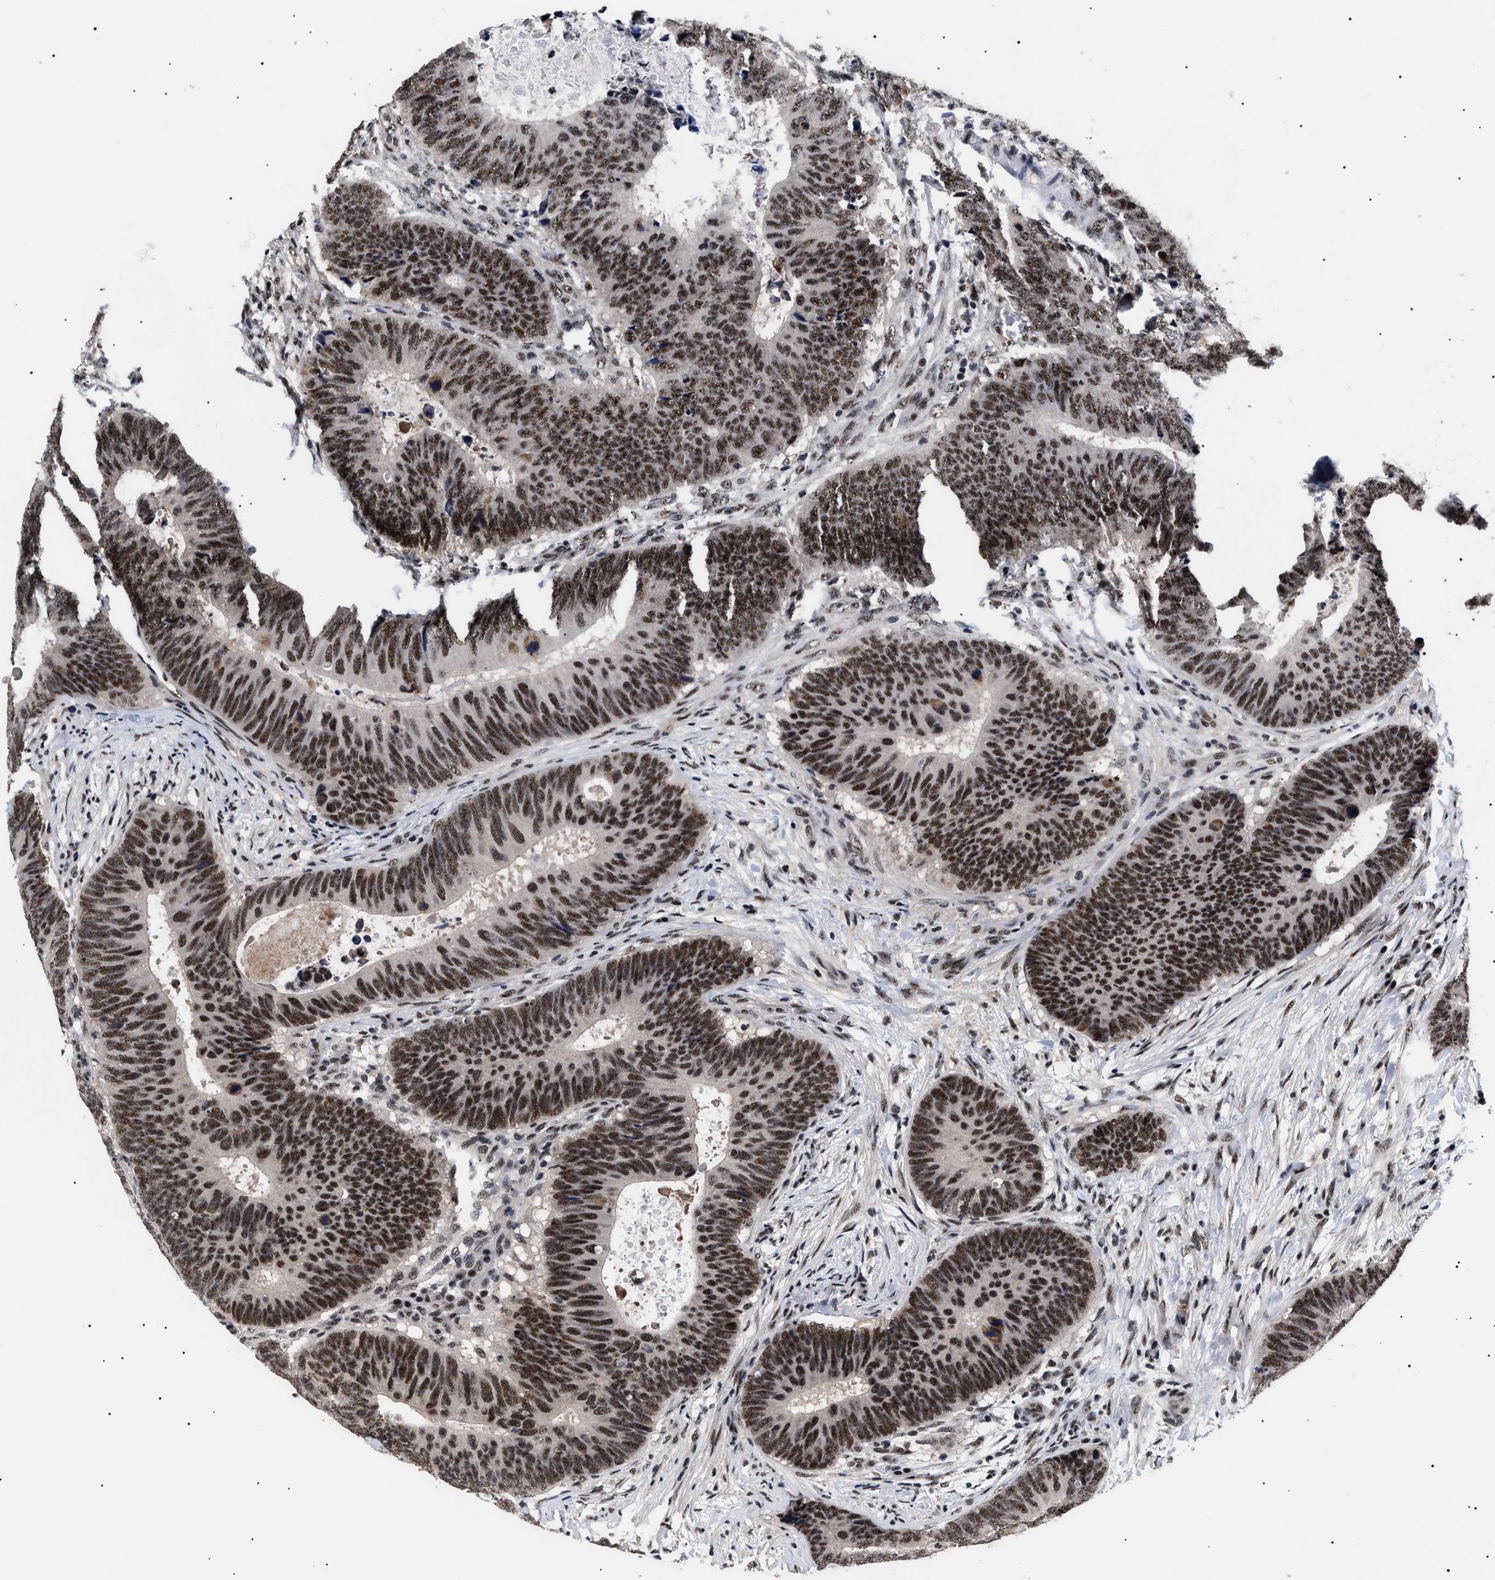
{"staining": {"intensity": "strong", "quantity": ">75%", "location": "nuclear"}, "tissue": "colorectal cancer", "cell_type": "Tumor cells", "image_type": "cancer", "snomed": [{"axis": "morphology", "description": "Adenocarcinoma, NOS"}, {"axis": "topography", "description": "Colon"}], "caption": "Immunohistochemical staining of human adenocarcinoma (colorectal) exhibits high levels of strong nuclear positivity in about >75% of tumor cells.", "gene": "CAAP1", "patient": {"sex": "male", "age": 56}}